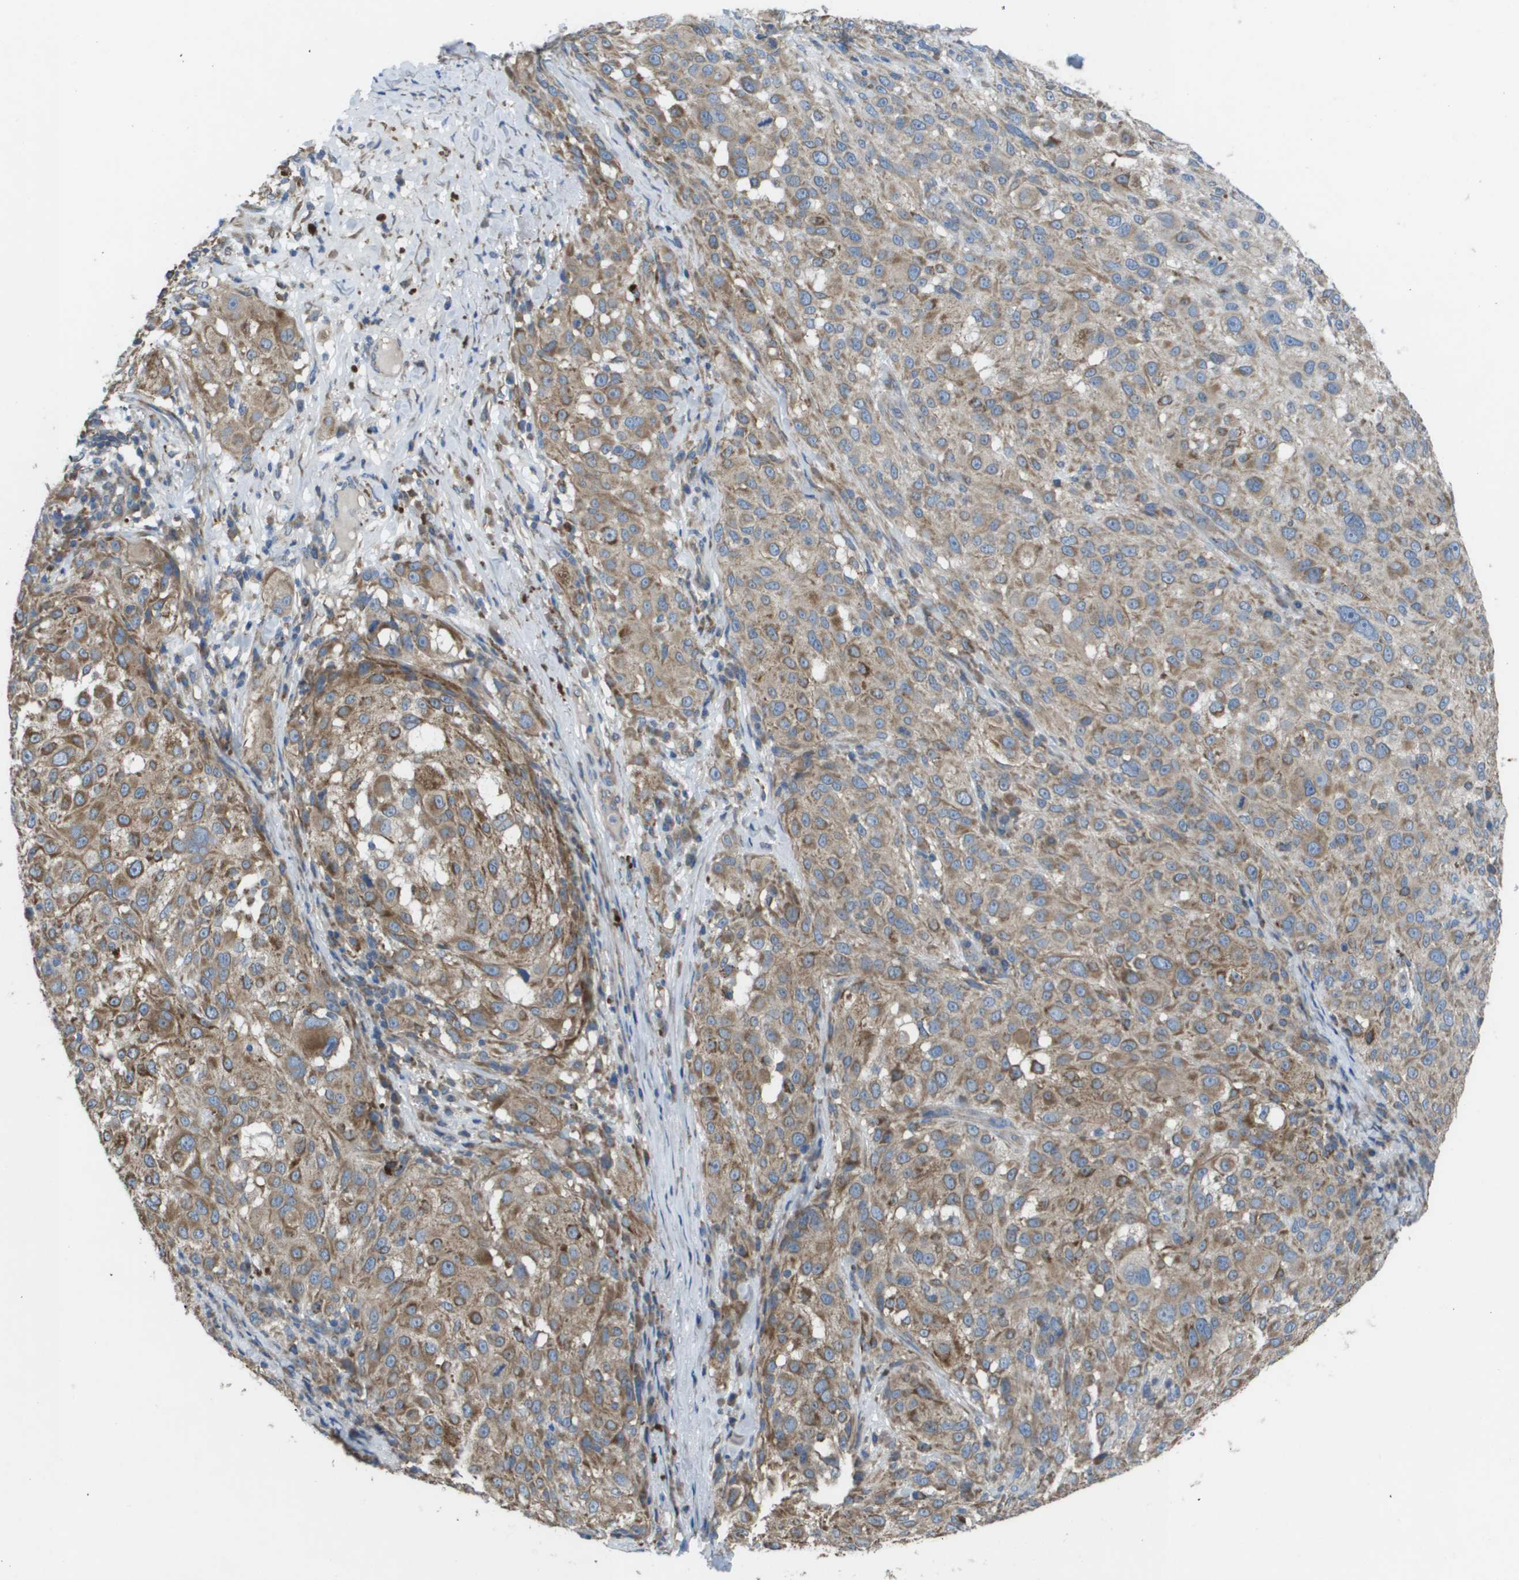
{"staining": {"intensity": "moderate", "quantity": "25%-75%", "location": "cytoplasmic/membranous"}, "tissue": "melanoma", "cell_type": "Tumor cells", "image_type": "cancer", "snomed": [{"axis": "morphology", "description": "Necrosis, NOS"}, {"axis": "morphology", "description": "Malignant melanoma, NOS"}, {"axis": "topography", "description": "Skin"}], "caption": "Brown immunohistochemical staining in melanoma exhibits moderate cytoplasmic/membranous staining in about 25%-75% of tumor cells.", "gene": "CLCN2", "patient": {"sex": "female", "age": 87}}